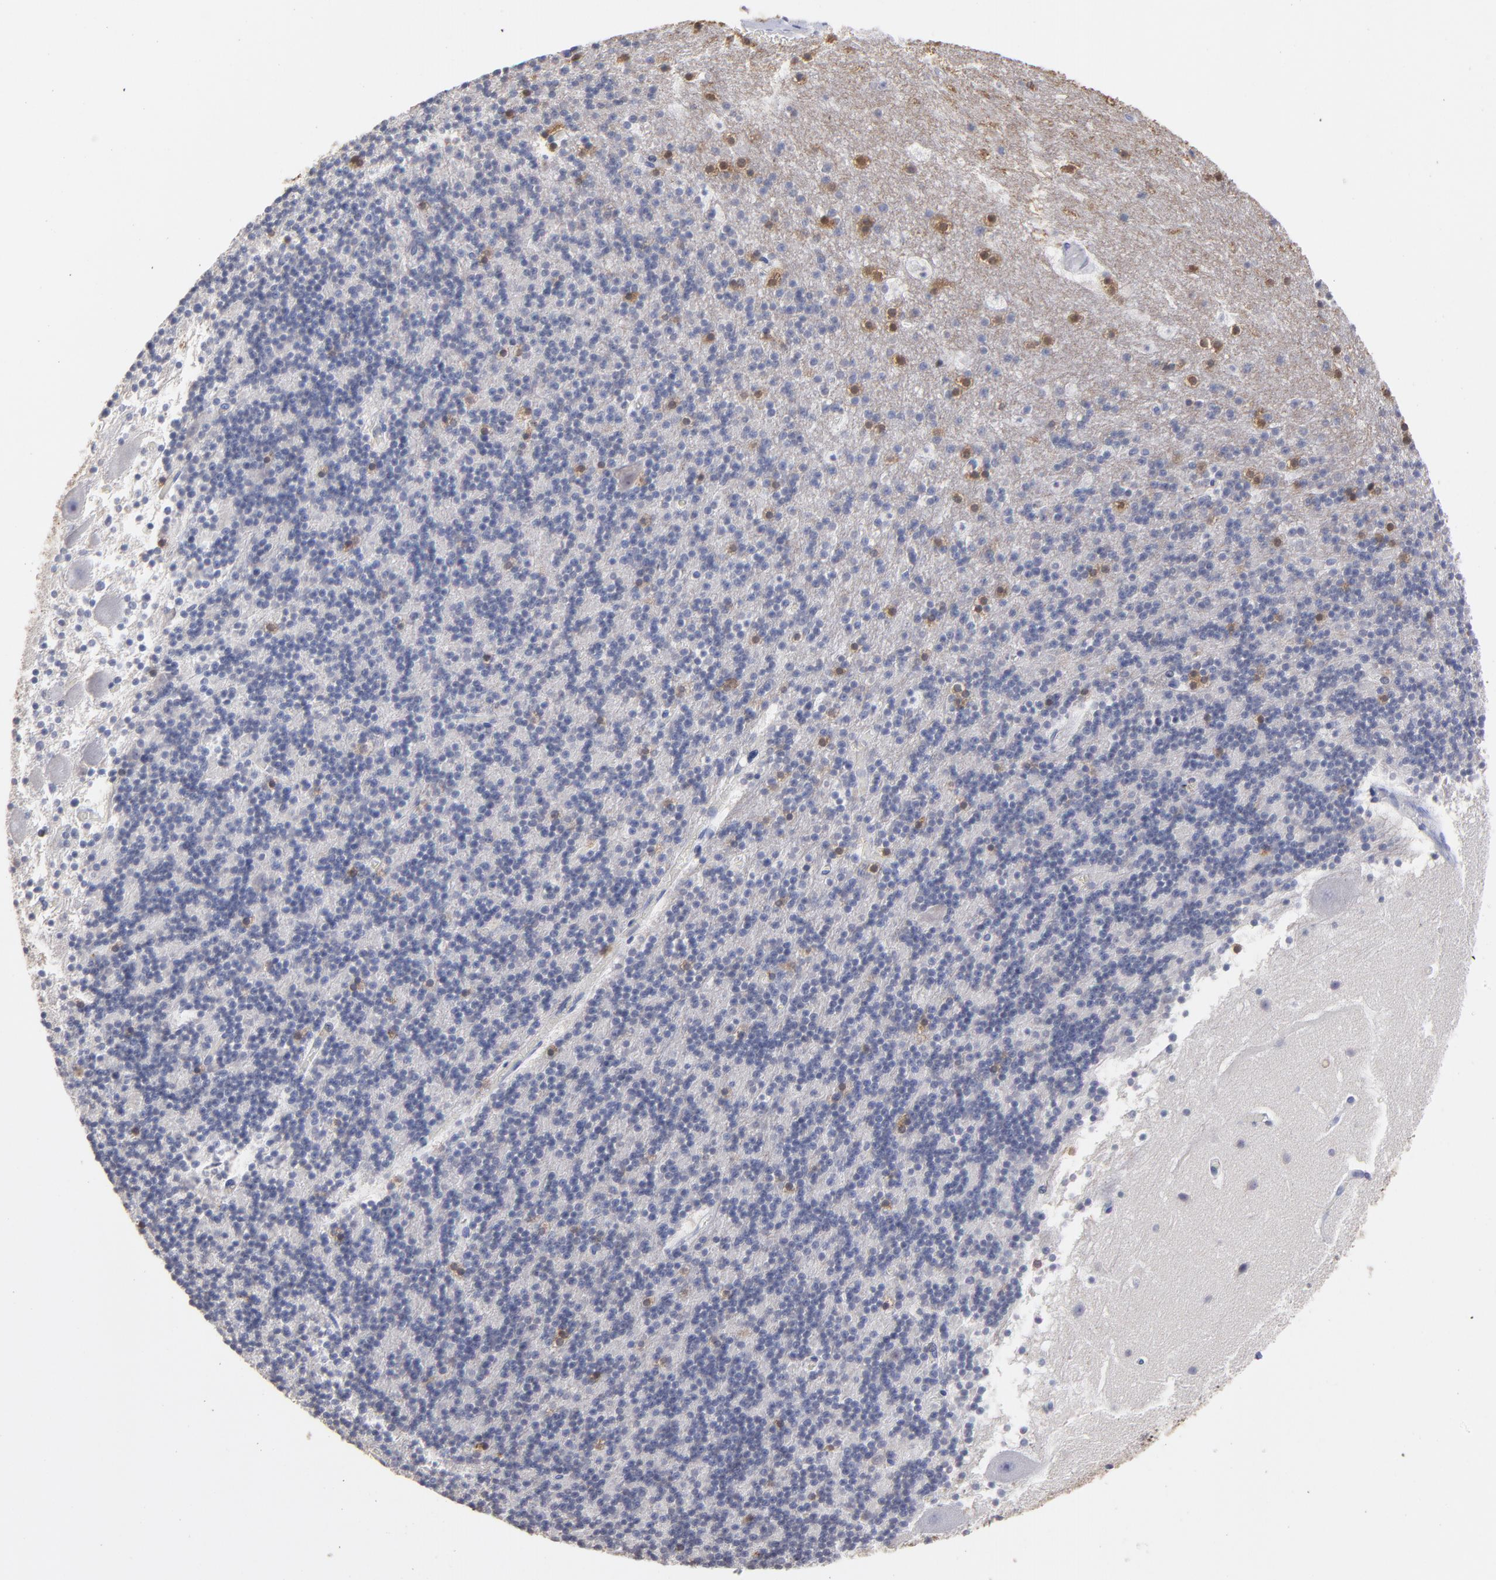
{"staining": {"intensity": "moderate", "quantity": "<25%", "location": "nuclear"}, "tissue": "cerebellum", "cell_type": "Cells in granular layer", "image_type": "normal", "snomed": [{"axis": "morphology", "description": "Normal tissue, NOS"}, {"axis": "topography", "description": "Cerebellum"}], "caption": "Brown immunohistochemical staining in unremarkable cerebellum displays moderate nuclear expression in approximately <25% of cells in granular layer. Using DAB (3,3'-diaminobenzidine) (brown) and hematoxylin (blue) stains, captured at high magnification using brightfield microscopy.", "gene": "SMARCA1", "patient": {"sex": "male", "age": 45}}